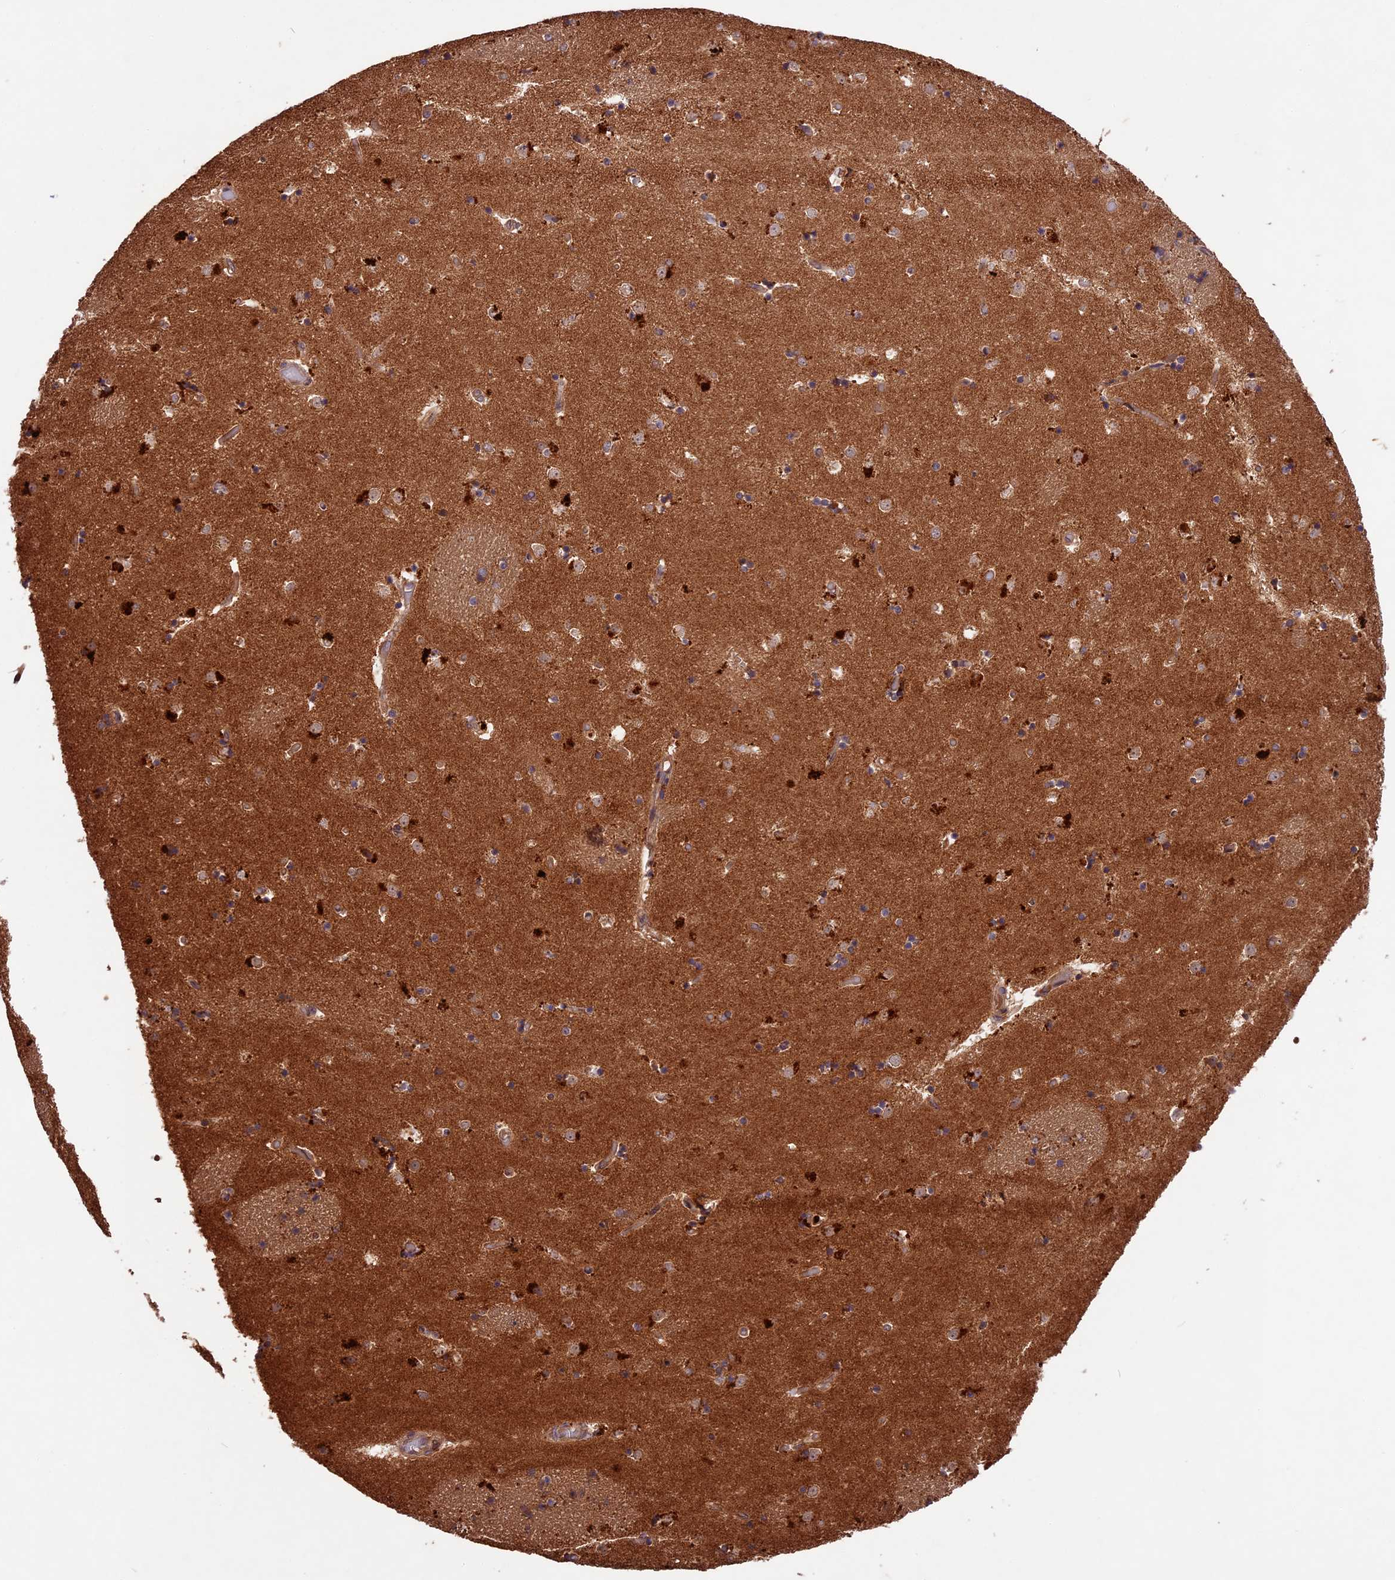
{"staining": {"intensity": "moderate", "quantity": "<25%", "location": "cytoplasmic/membranous"}, "tissue": "caudate", "cell_type": "Glial cells", "image_type": "normal", "snomed": [{"axis": "morphology", "description": "Normal tissue, NOS"}, {"axis": "topography", "description": "Lateral ventricle wall"}], "caption": "Immunohistochemistry (IHC) staining of unremarkable caudate, which shows low levels of moderate cytoplasmic/membranous positivity in approximately <25% of glial cells indicating moderate cytoplasmic/membranous protein expression. The staining was performed using DAB (3,3'-diaminobenzidine) (brown) for protein detection and nuclei were counterstained in hematoxylin (blue).", "gene": "CHAC1", "patient": {"sex": "female", "age": 52}}